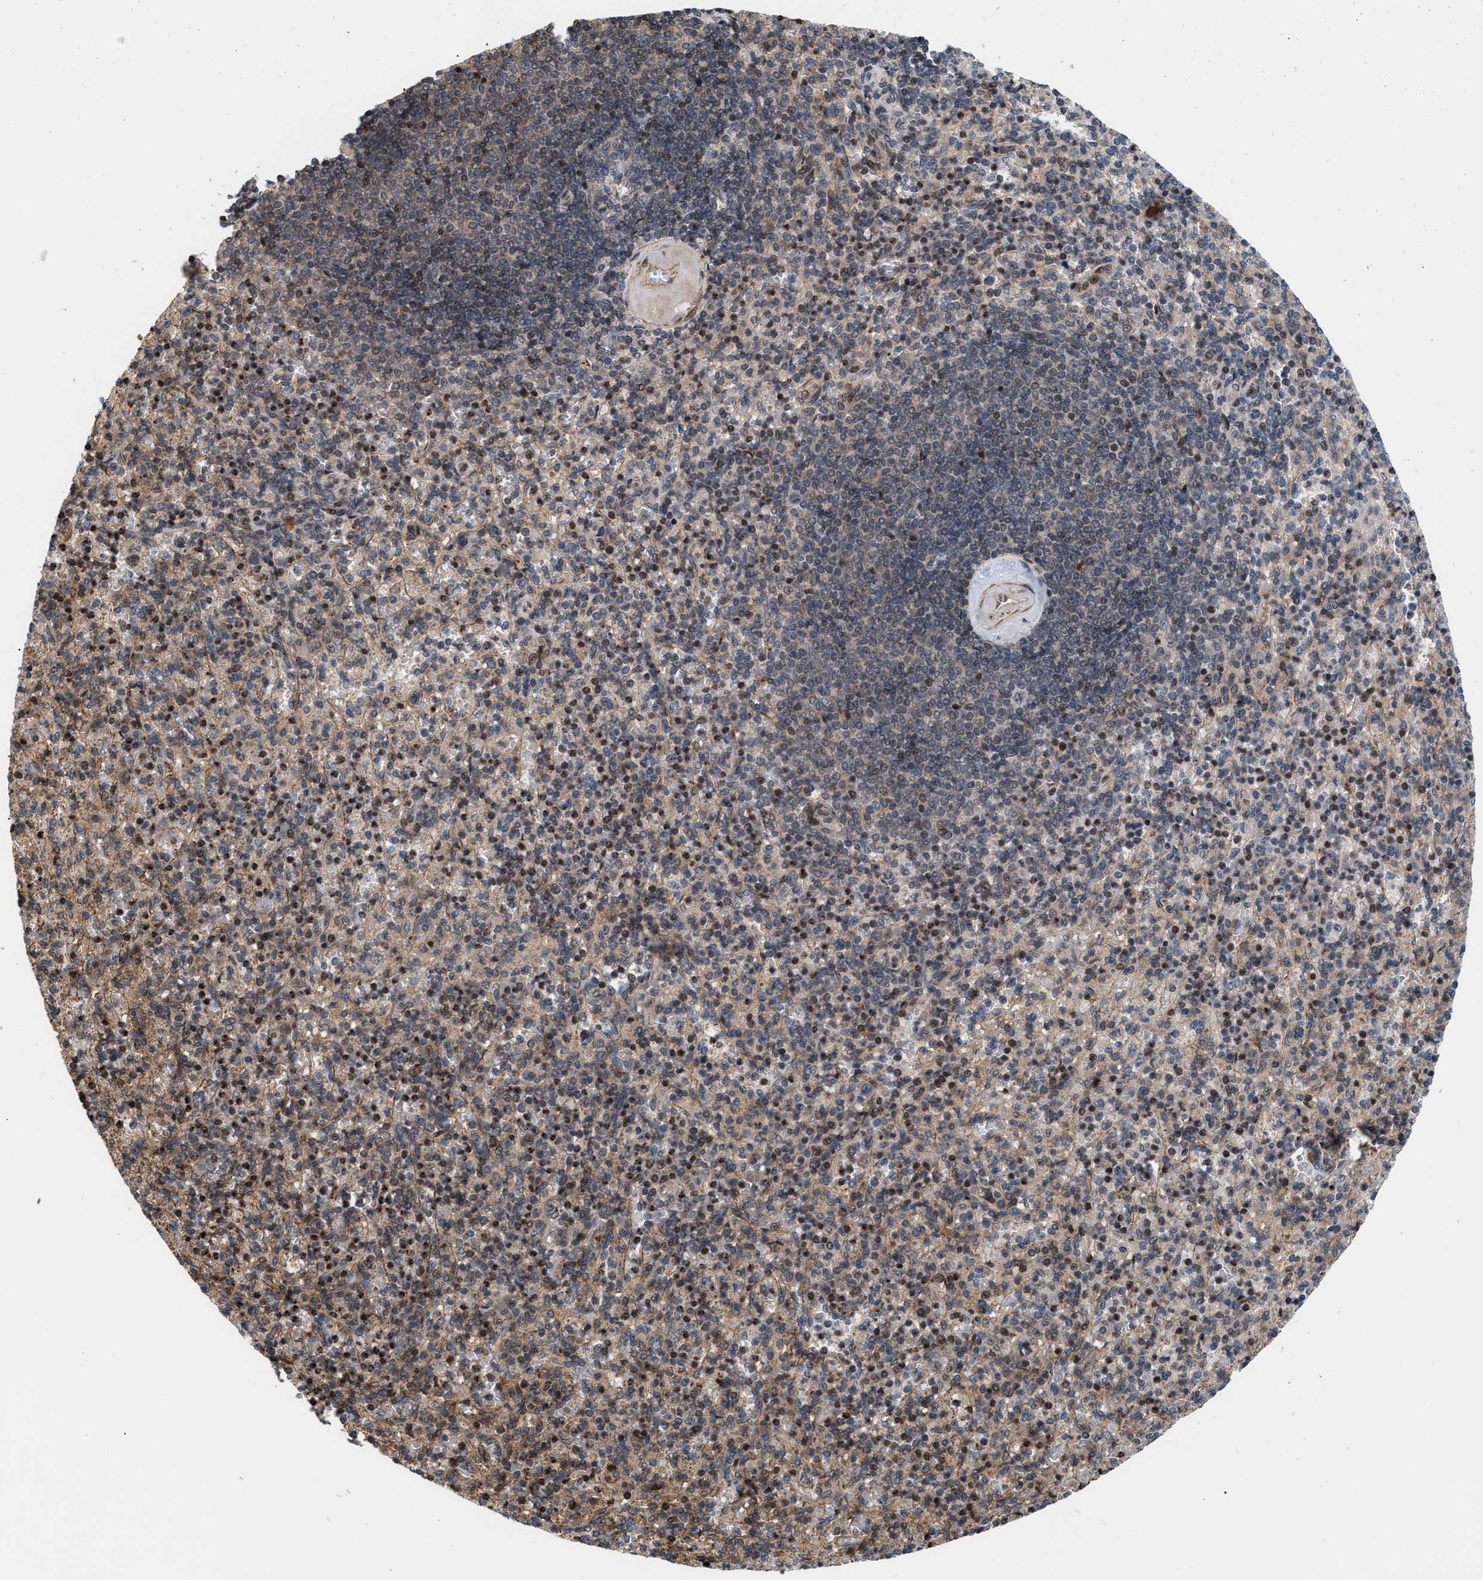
{"staining": {"intensity": "moderate", "quantity": "25%-75%", "location": "cytoplasmic/membranous,nuclear"}, "tissue": "spleen", "cell_type": "Cells in red pulp", "image_type": "normal", "snomed": [{"axis": "morphology", "description": "Normal tissue, NOS"}, {"axis": "topography", "description": "Spleen"}], "caption": "Immunohistochemistry staining of benign spleen, which shows medium levels of moderate cytoplasmic/membranous,nuclear expression in about 25%-75% of cells in red pulp indicating moderate cytoplasmic/membranous,nuclear protein expression. The staining was performed using DAB (3,3'-diaminobenzidine) (brown) for protein detection and nuclei were counterstained in hematoxylin (blue).", "gene": "STAU2", "patient": {"sex": "female", "age": 74}}